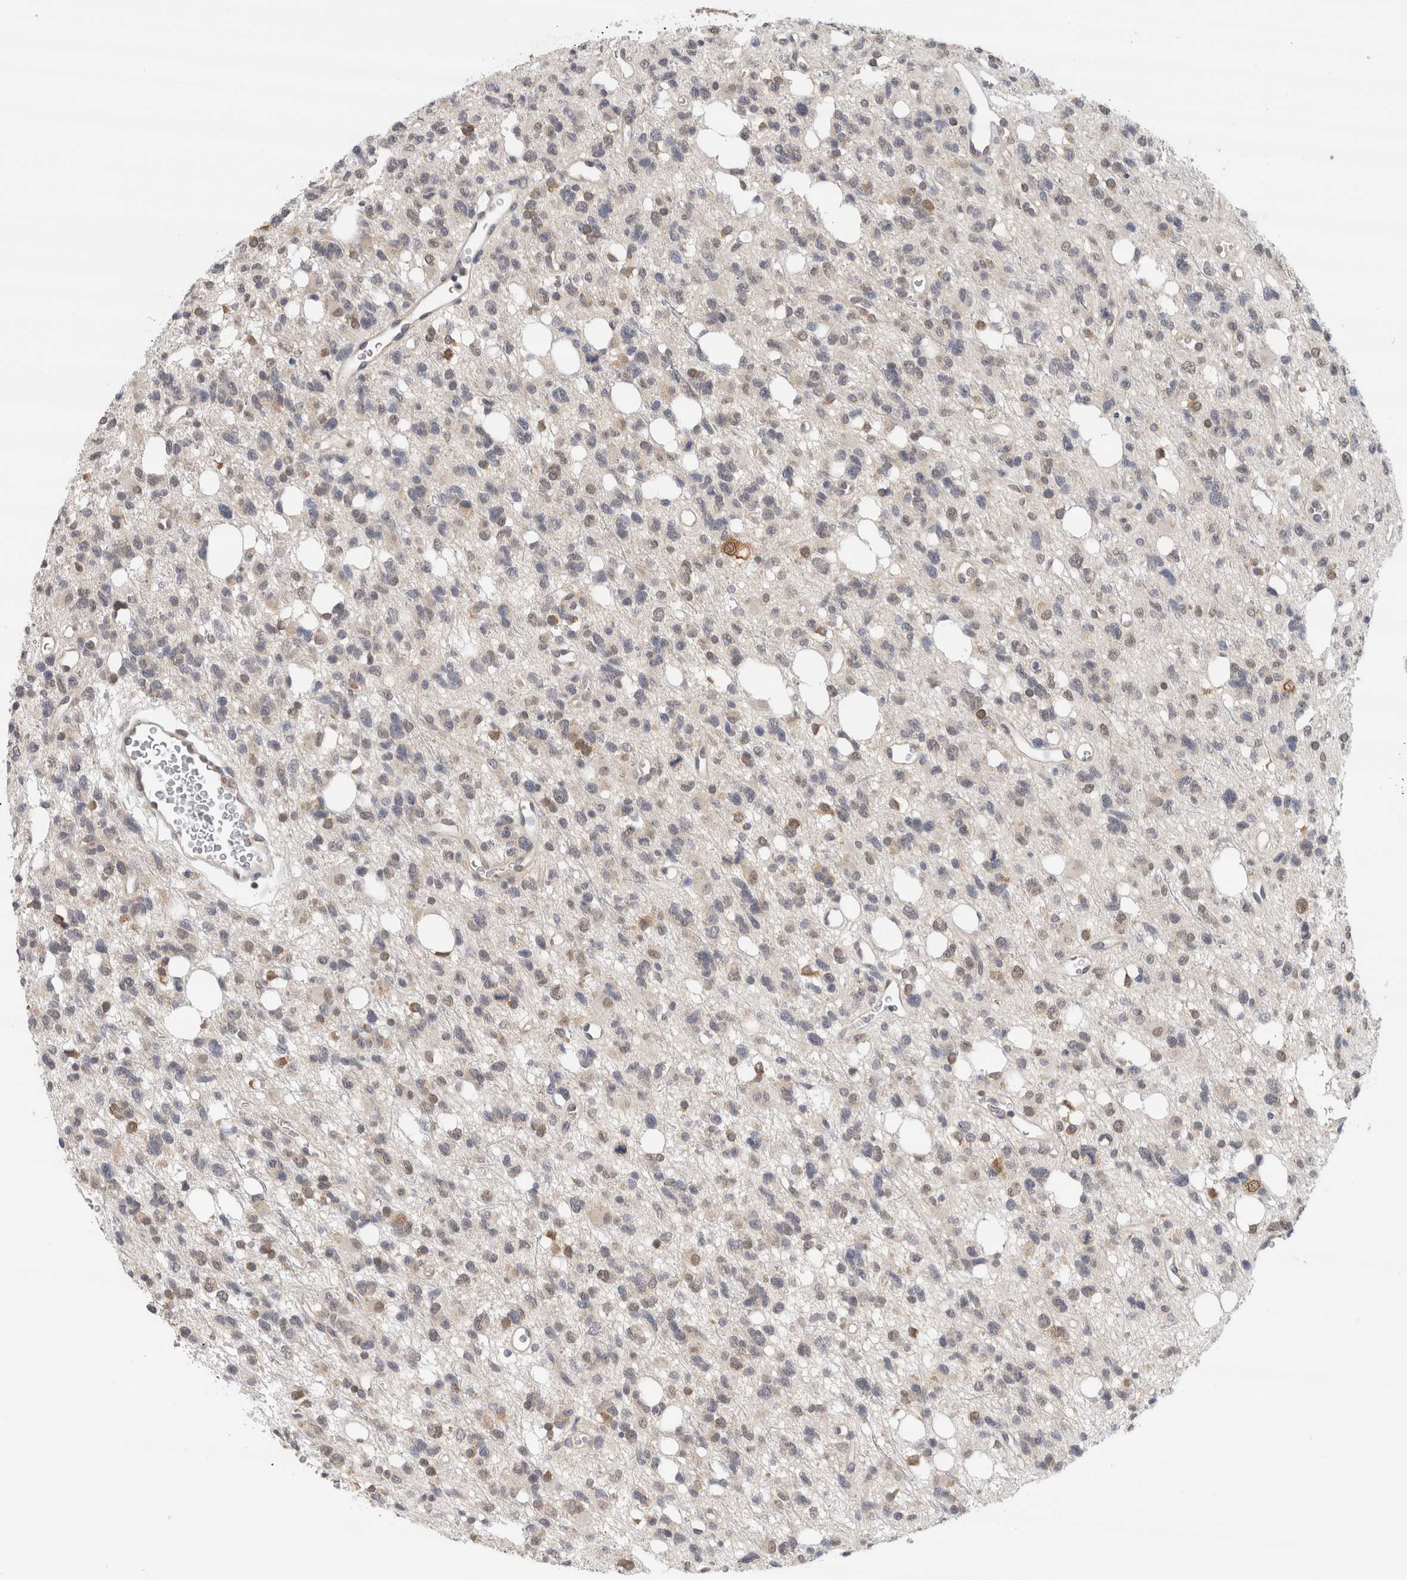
{"staining": {"intensity": "weak", "quantity": "<25%", "location": "cytoplasmic/membranous,nuclear"}, "tissue": "glioma", "cell_type": "Tumor cells", "image_type": "cancer", "snomed": [{"axis": "morphology", "description": "Glioma, malignant, High grade"}, {"axis": "topography", "description": "Brain"}], "caption": "An immunohistochemistry micrograph of glioma is shown. There is no staining in tumor cells of glioma.", "gene": "EIF4G3", "patient": {"sex": "female", "age": 62}}